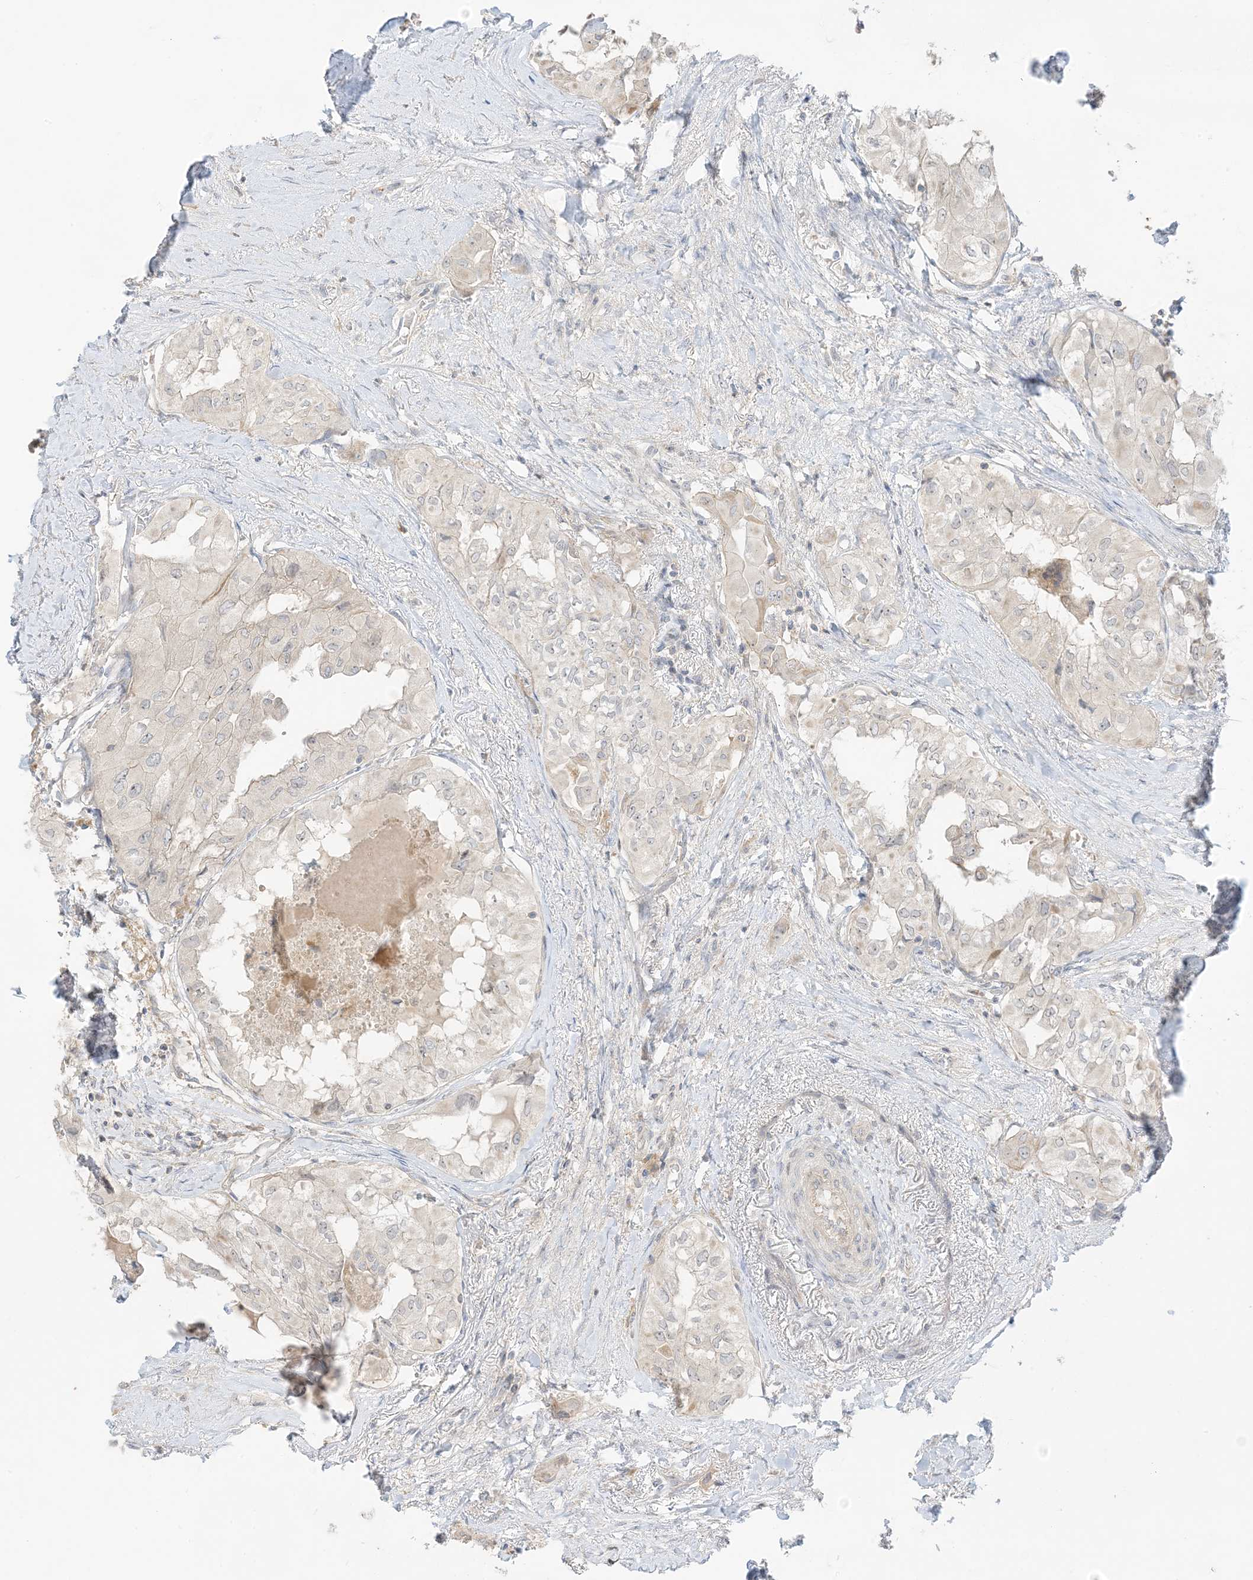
{"staining": {"intensity": "negative", "quantity": "none", "location": "none"}, "tissue": "thyroid cancer", "cell_type": "Tumor cells", "image_type": "cancer", "snomed": [{"axis": "morphology", "description": "Papillary adenocarcinoma, NOS"}, {"axis": "topography", "description": "Thyroid gland"}], "caption": "The image exhibits no staining of tumor cells in thyroid cancer (papillary adenocarcinoma).", "gene": "ETAA1", "patient": {"sex": "female", "age": 59}}